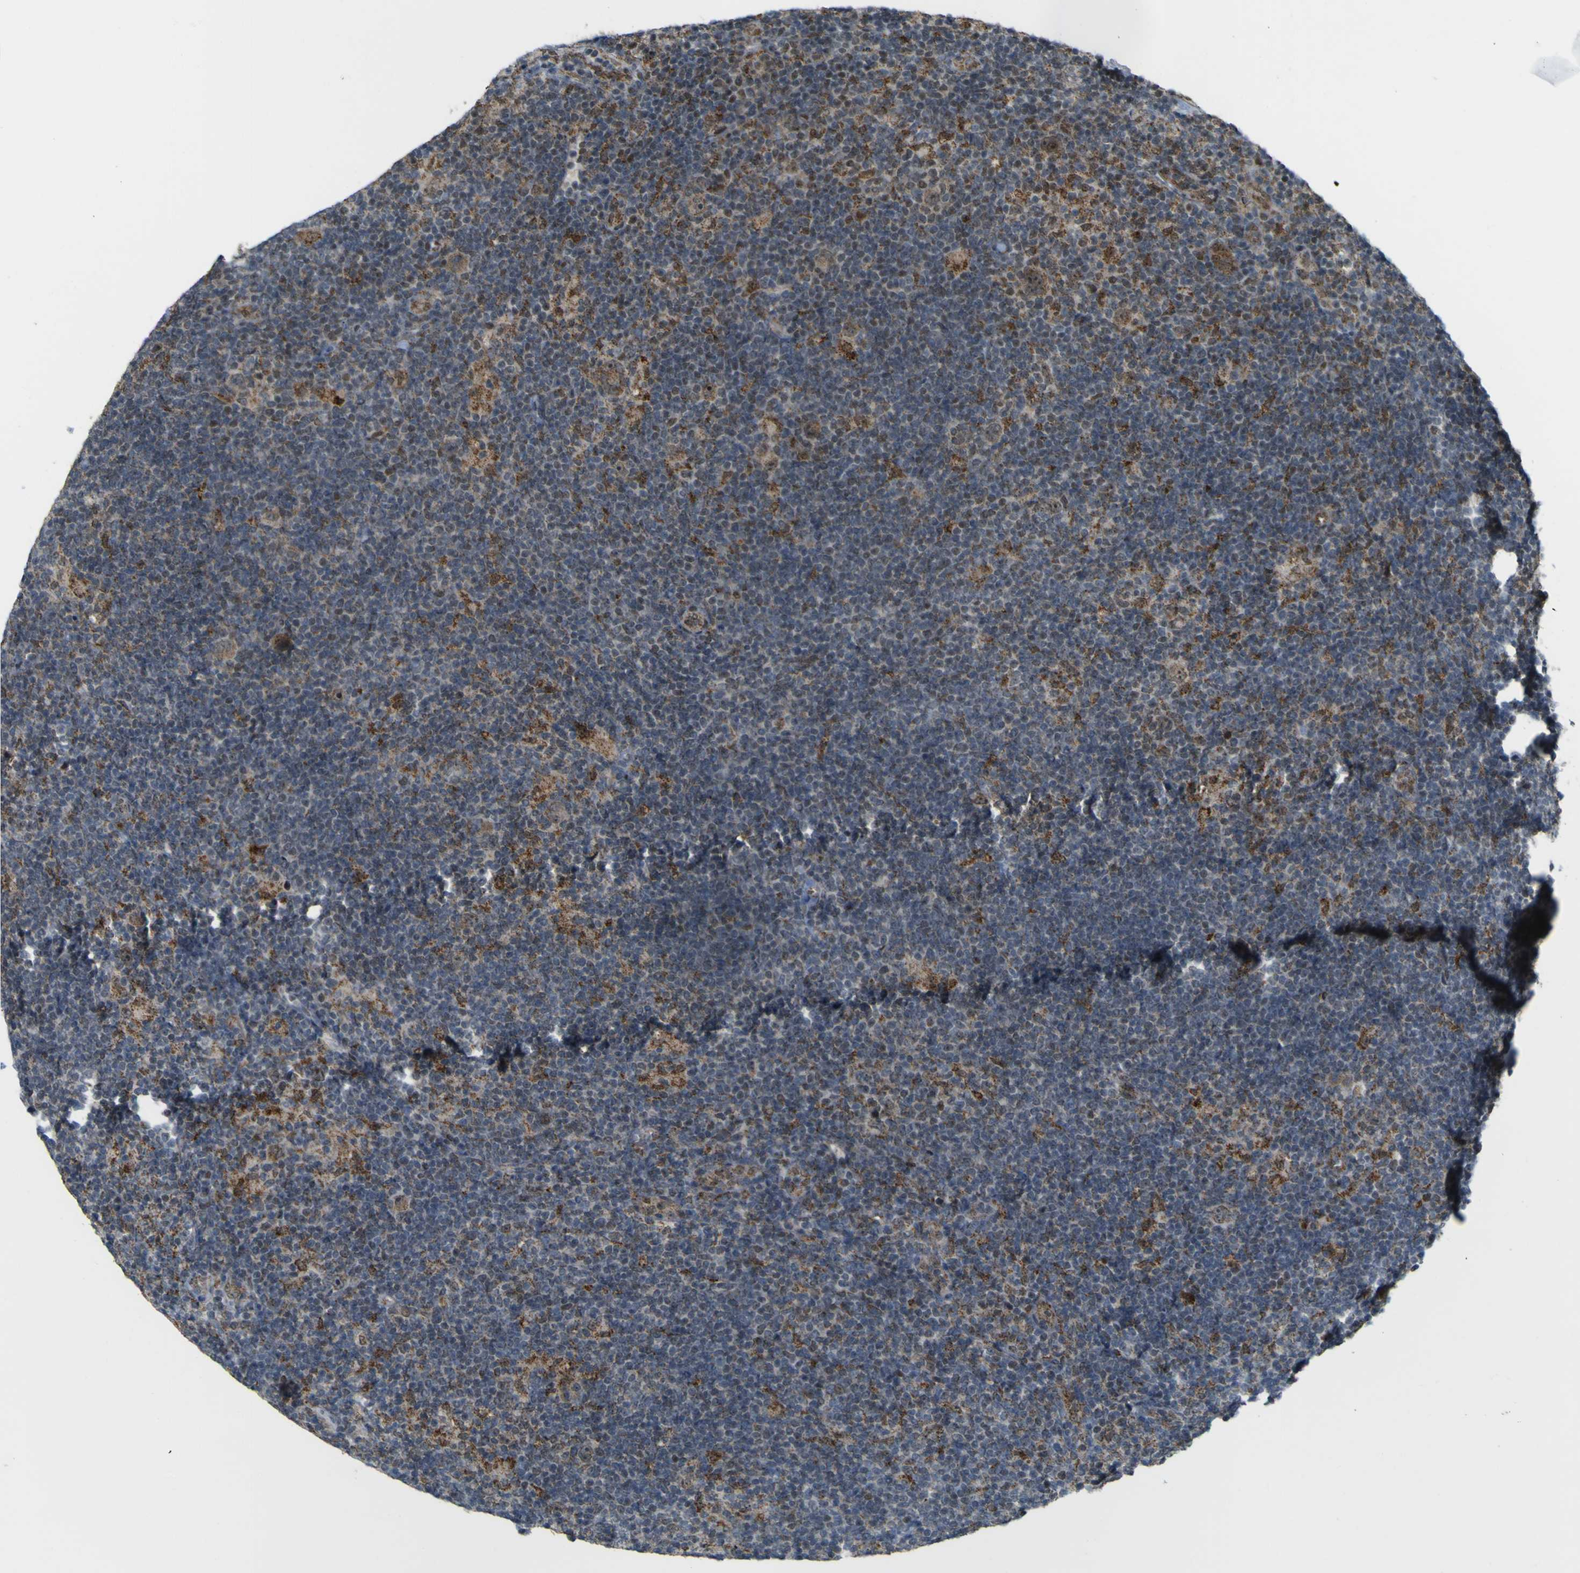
{"staining": {"intensity": "weak", "quantity": ">75%", "location": "cytoplasmic/membranous,nuclear"}, "tissue": "lymphoma", "cell_type": "Tumor cells", "image_type": "cancer", "snomed": [{"axis": "morphology", "description": "Hodgkin's disease, NOS"}, {"axis": "topography", "description": "Lymph node"}], "caption": "High-power microscopy captured an immunohistochemistry micrograph of lymphoma, revealing weak cytoplasmic/membranous and nuclear staining in about >75% of tumor cells.", "gene": "ACBD5", "patient": {"sex": "female", "age": 57}}